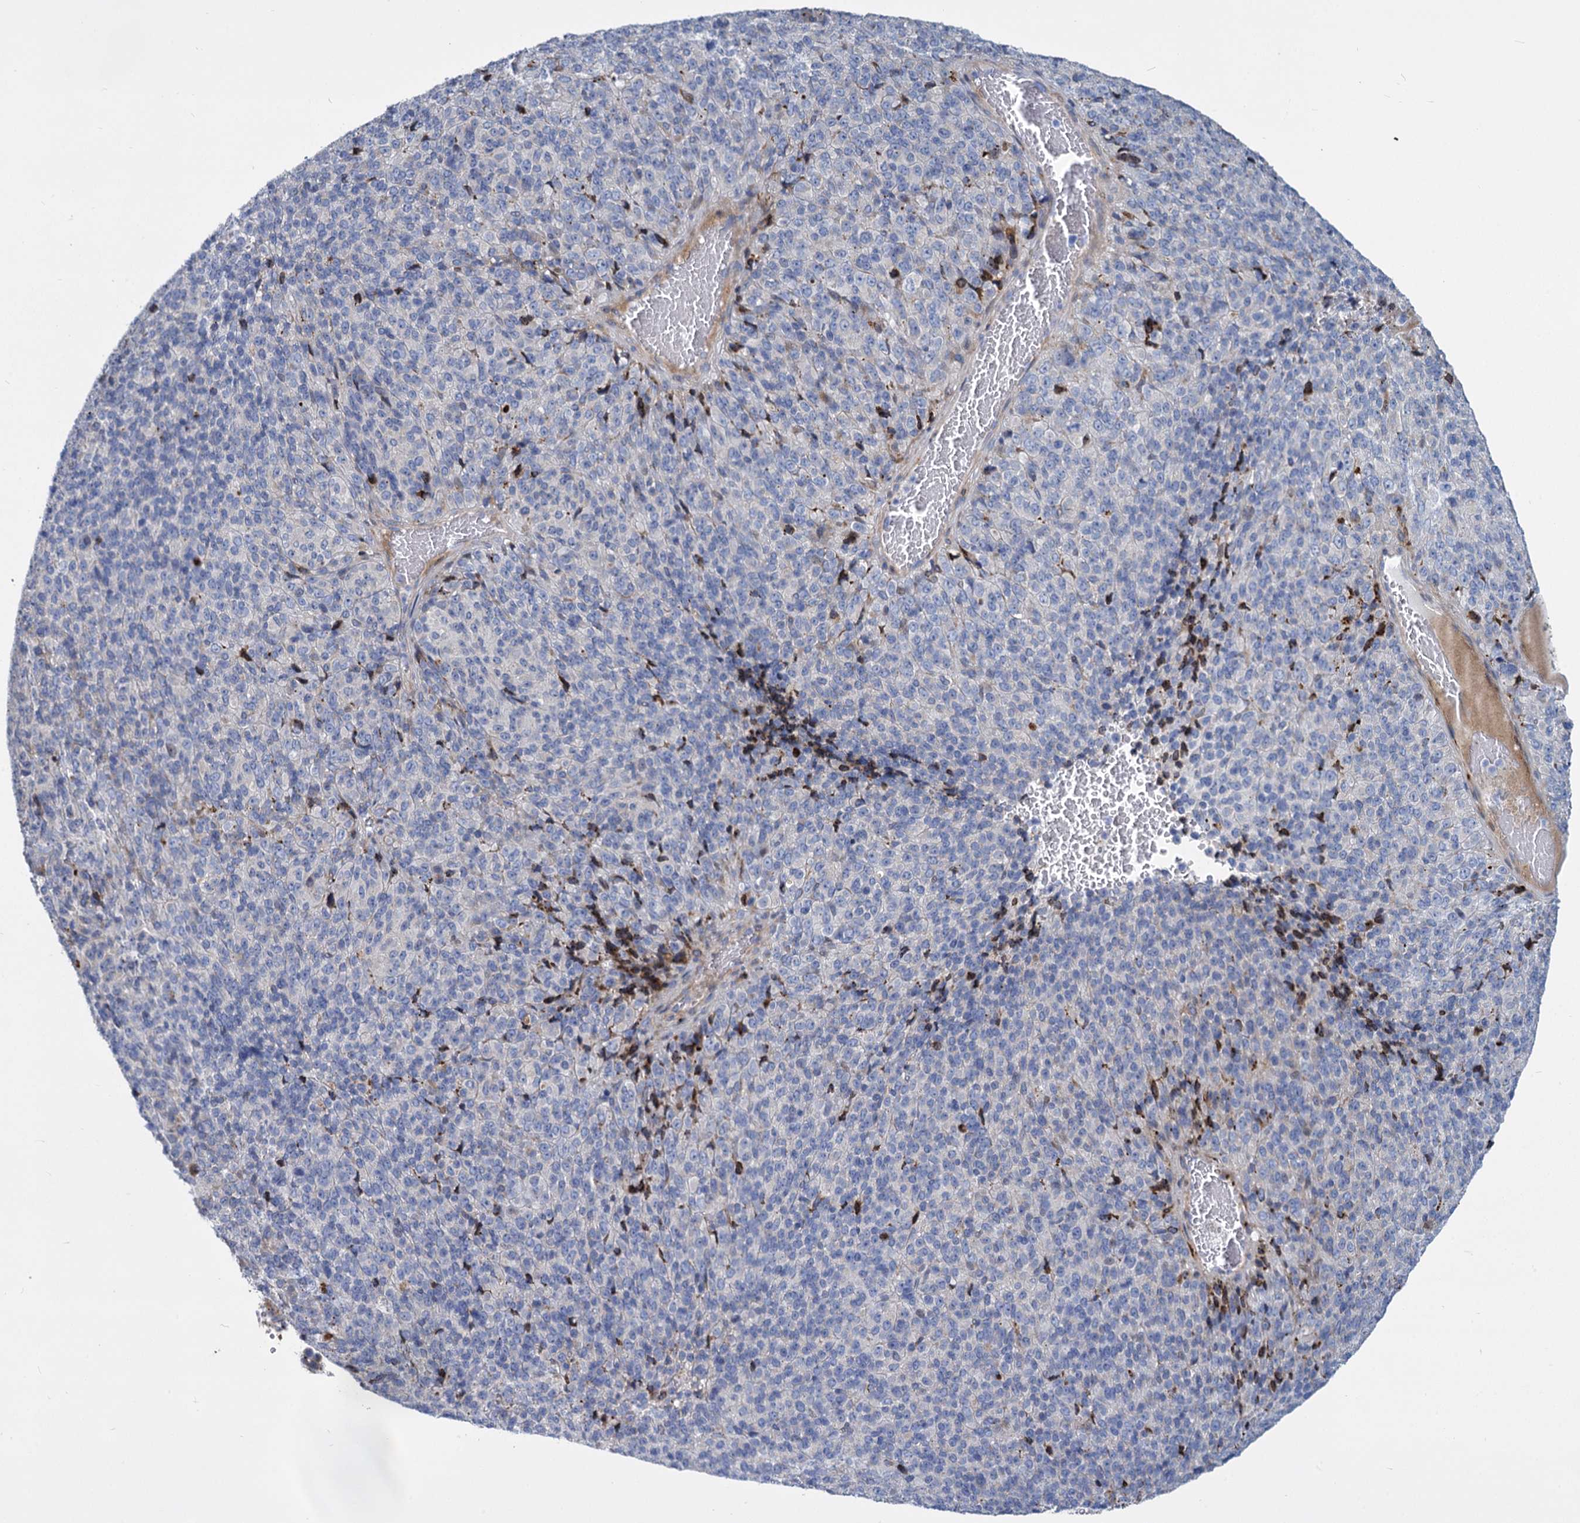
{"staining": {"intensity": "weak", "quantity": "25%-75%", "location": "cytoplasmic/membranous"}, "tissue": "melanoma", "cell_type": "Tumor cells", "image_type": "cancer", "snomed": [{"axis": "morphology", "description": "Malignant melanoma, Metastatic site"}, {"axis": "topography", "description": "Brain"}], "caption": "Immunohistochemistry (IHC) staining of melanoma, which demonstrates low levels of weak cytoplasmic/membranous expression in about 25%-75% of tumor cells indicating weak cytoplasmic/membranous protein expression. The staining was performed using DAB (3,3'-diaminobenzidine) (brown) for protein detection and nuclei were counterstained in hematoxylin (blue).", "gene": "TRIM77", "patient": {"sex": "female", "age": 56}}